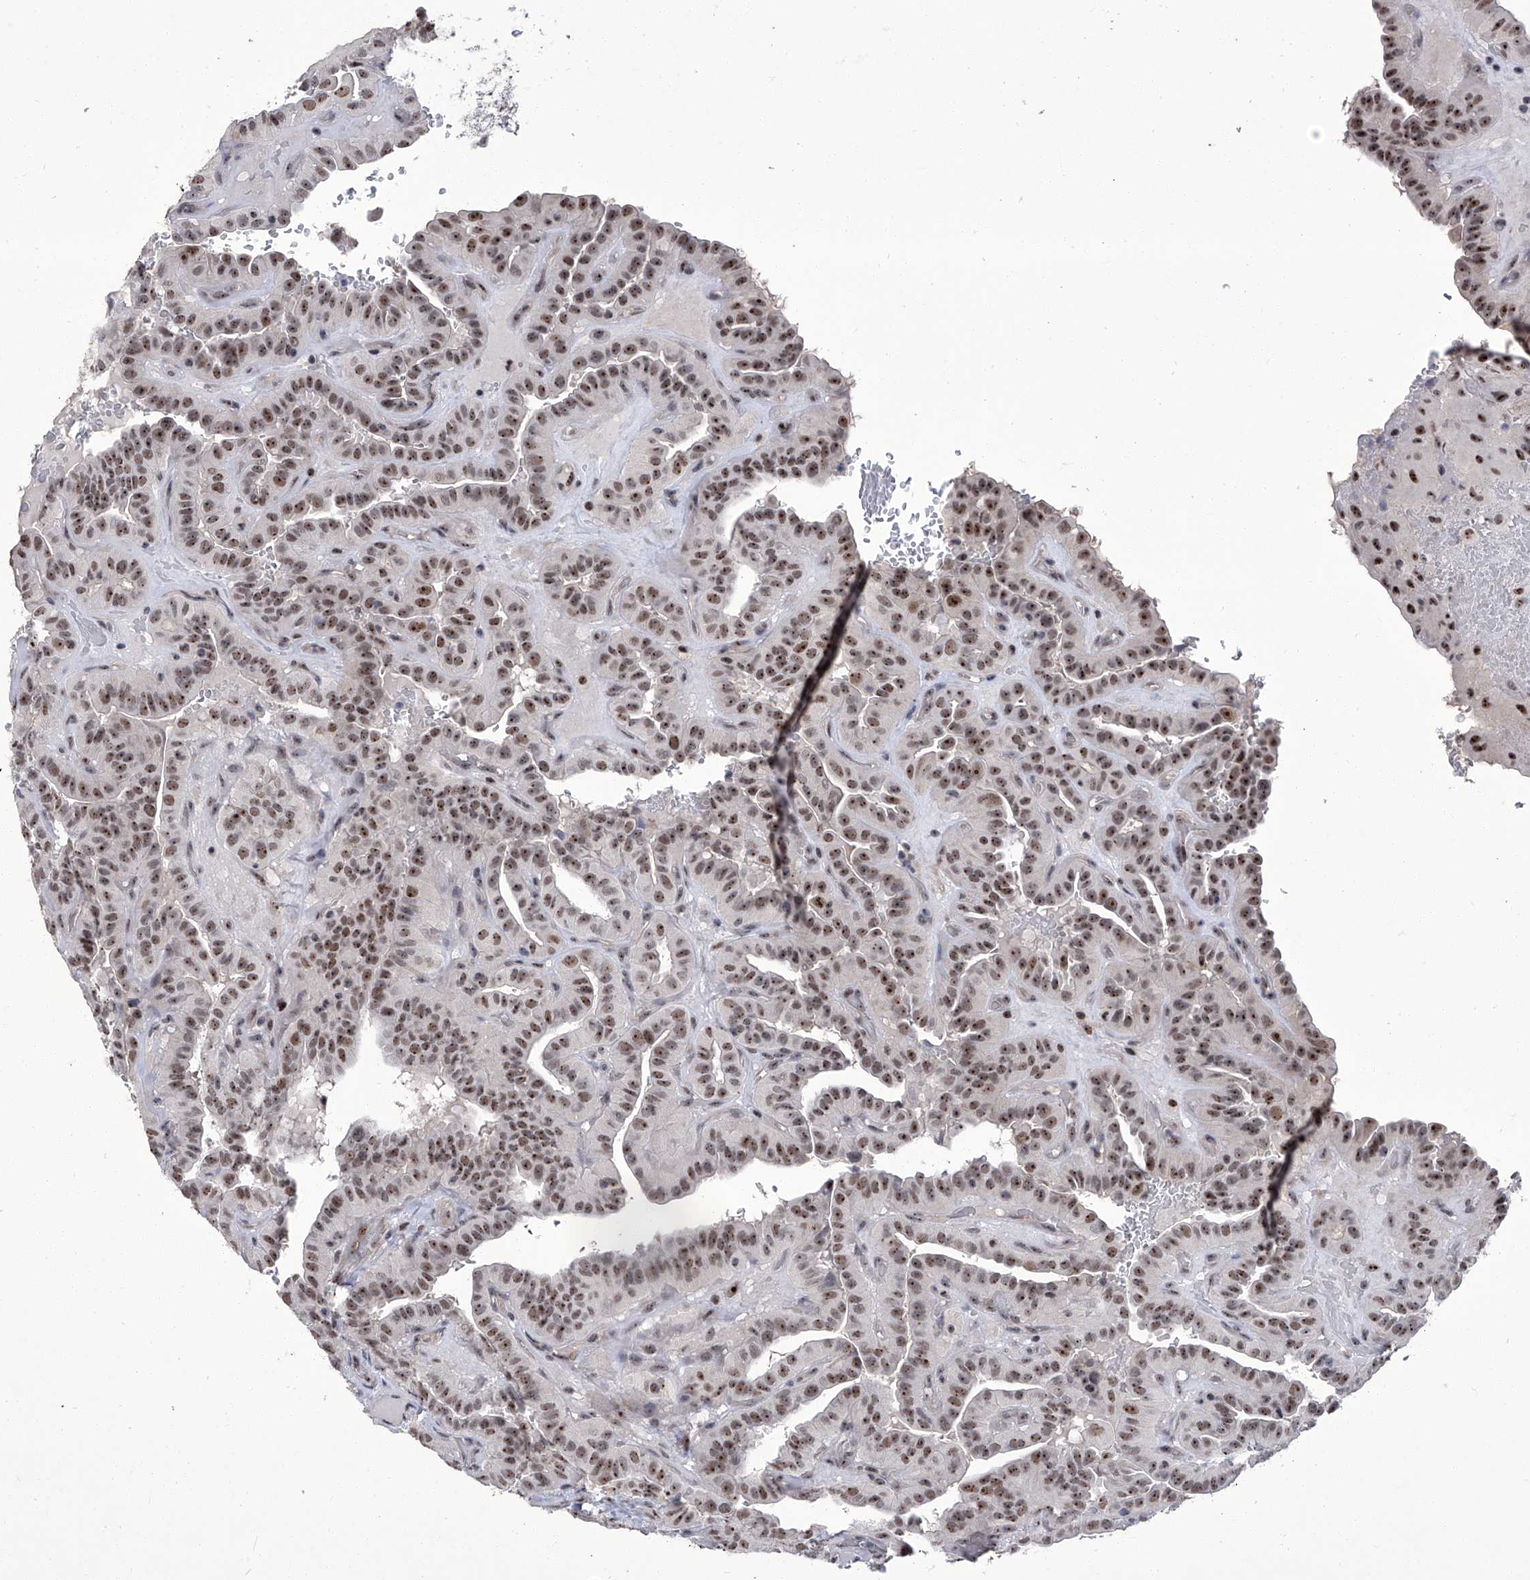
{"staining": {"intensity": "moderate", "quantity": ">75%", "location": "nuclear"}, "tissue": "thyroid cancer", "cell_type": "Tumor cells", "image_type": "cancer", "snomed": [{"axis": "morphology", "description": "Papillary adenocarcinoma, NOS"}, {"axis": "topography", "description": "Thyroid gland"}], "caption": "Thyroid cancer stained with a brown dye demonstrates moderate nuclear positive staining in approximately >75% of tumor cells.", "gene": "CMTR1", "patient": {"sex": "male", "age": 77}}